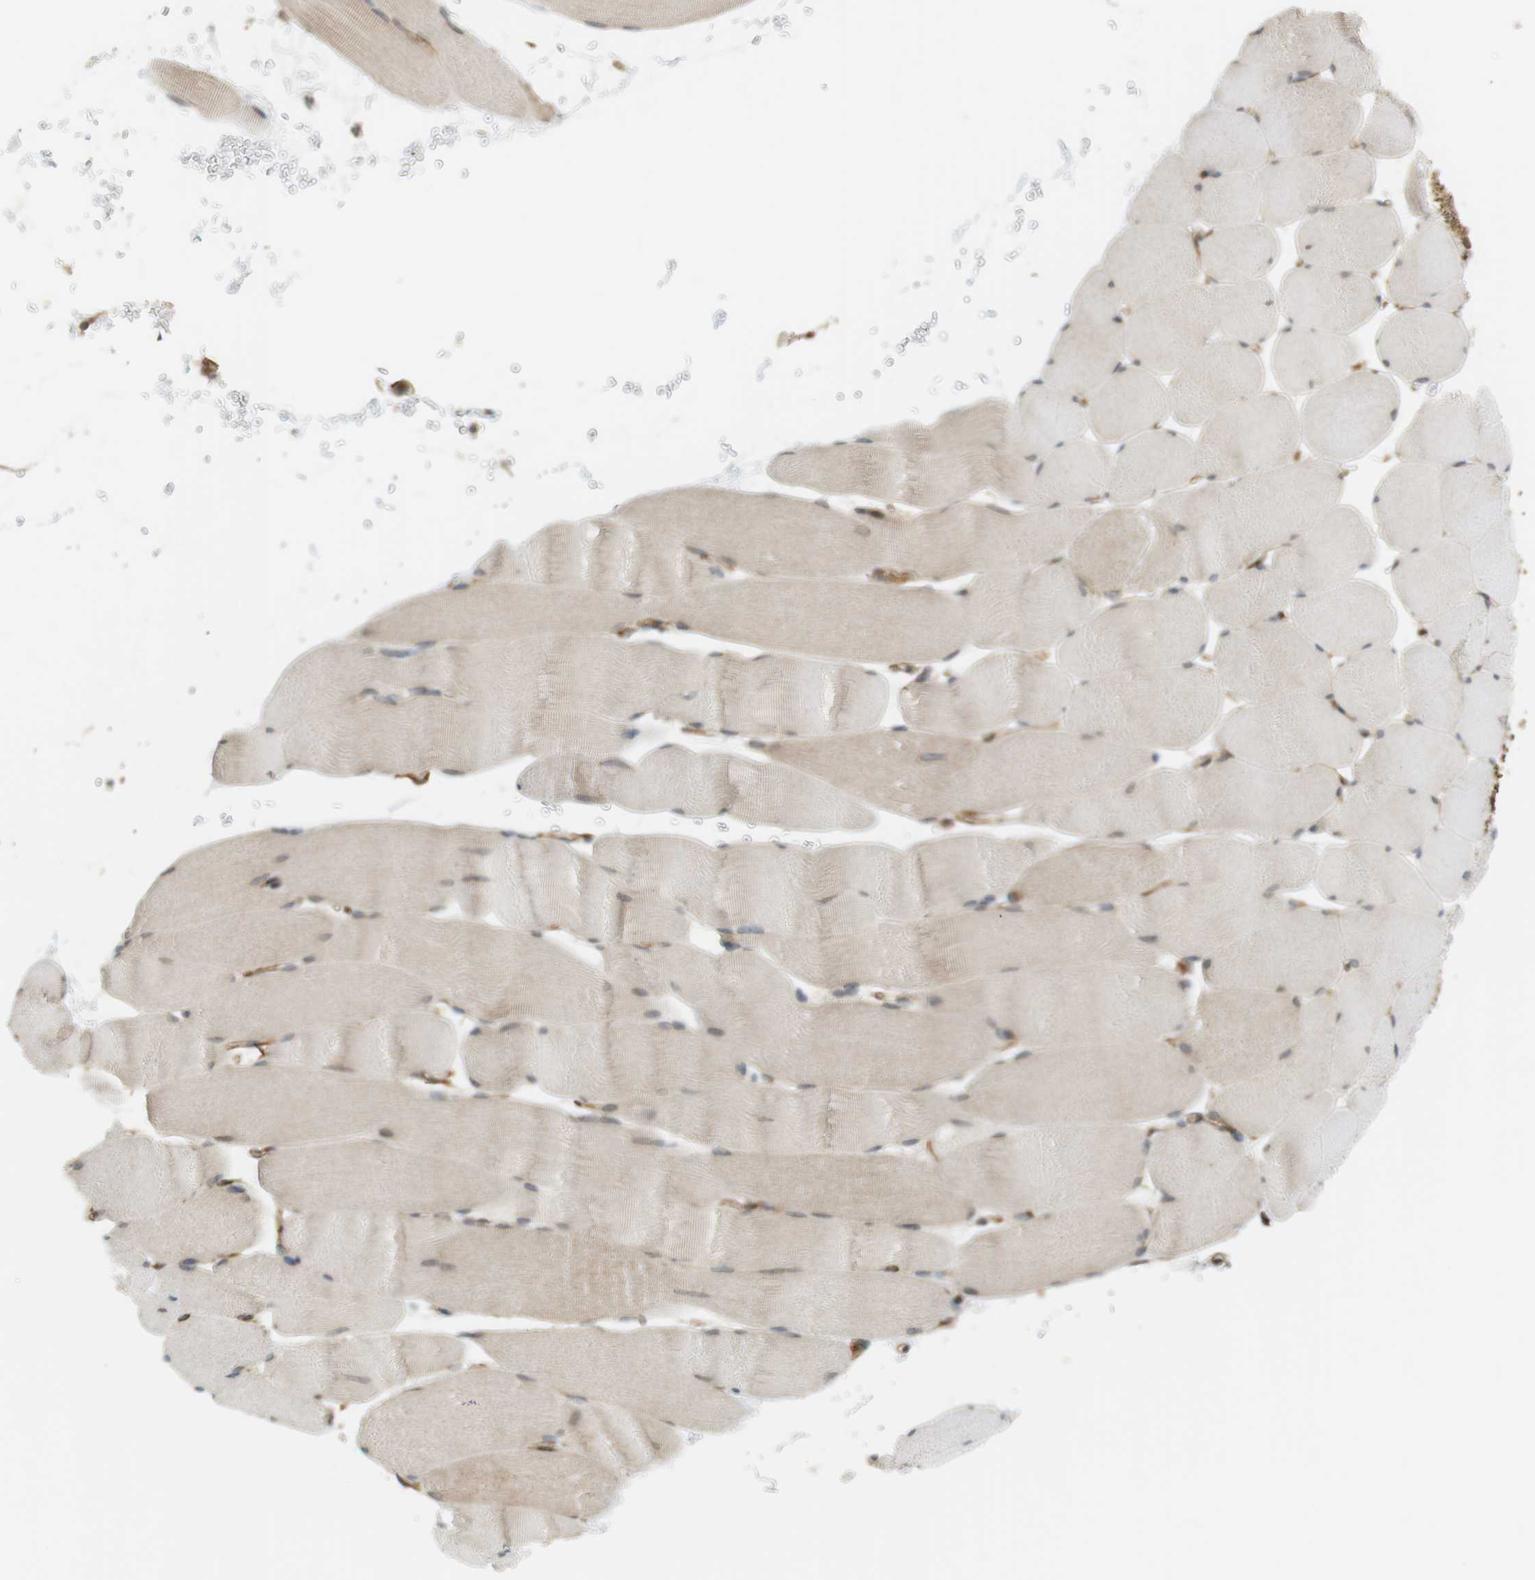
{"staining": {"intensity": "moderate", "quantity": "<25%", "location": "cytoplasmic/membranous"}, "tissue": "skeletal muscle", "cell_type": "Myocytes", "image_type": "normal", "snomed": [{"axis": "morphology", "description": "Normal tissue, NOS"}, {"axis": "topography", "description": "Skeletal muscle"}], "caption": "Myocytes display low levels of moderate cytoplasmic/membranous expression in approximately <25% of cells in benign skeletal muscle. The staining was performed using DAB to visualize the protein expression in brown, while the nuclei were stained in blue with hematoxylin (Magnification: 20x).", "gene": "PA2G4", "patient": {"sex": "male", "age": 62}}